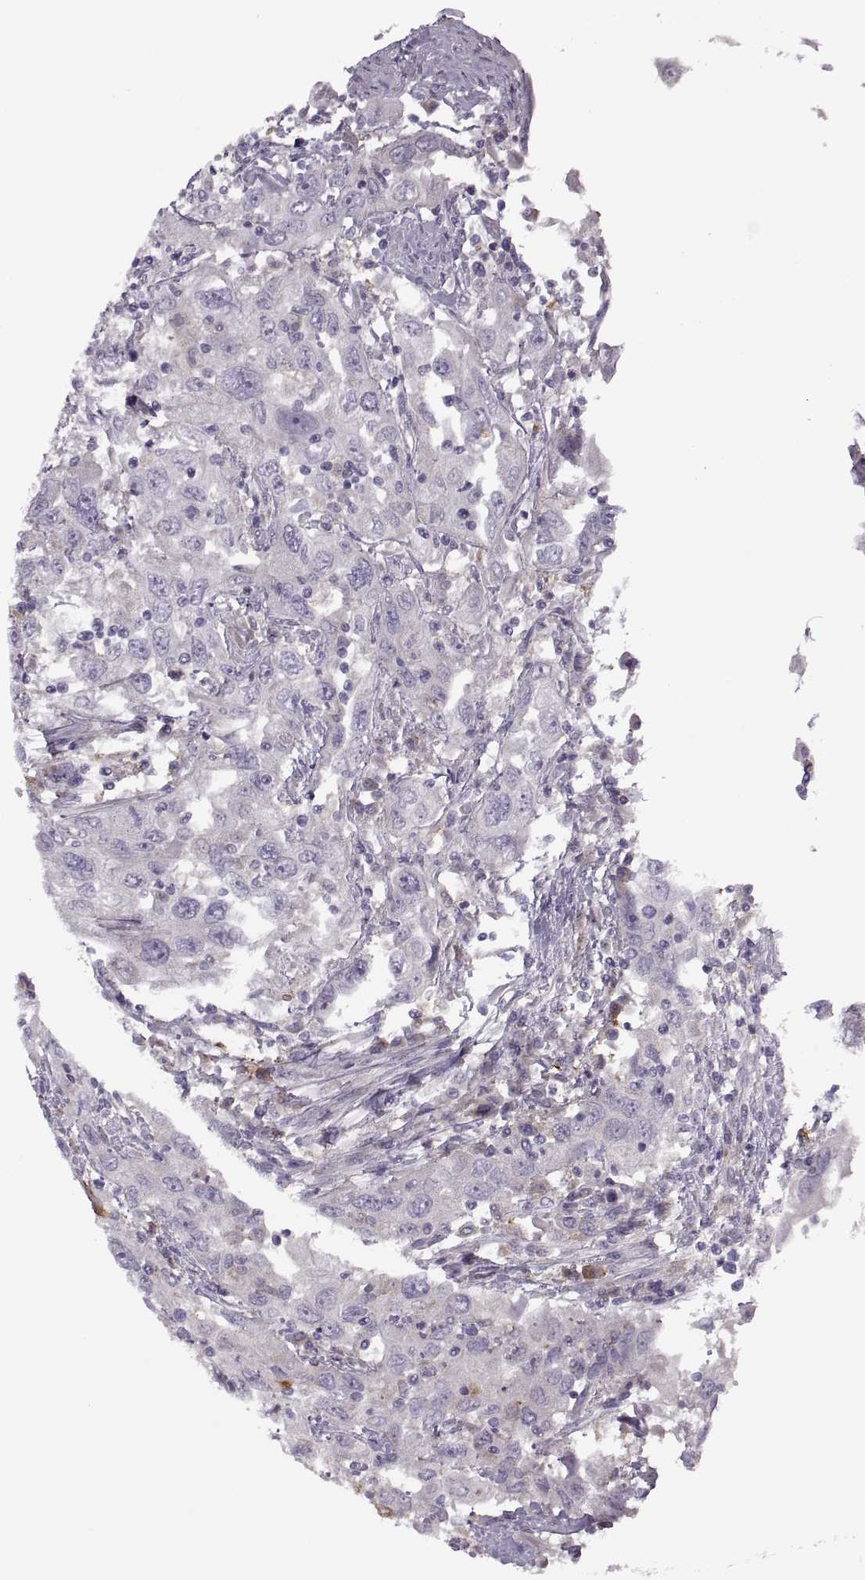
{"staining": {"intensity": "negative", "quantity": "none", "location": "none"}, "tissue": "urothelial cancer", "cell_type": "Tumor cells", "image_type": "cancer", "snomed": [{"axis": "morphology", "description": "Urothelial carcinoma, High grade"}, {"axis": "topography", "description": "Urinary bladder"}], "caption": "Protein analysis of urothelial cancer exhibits no significant staining in tumor cells.", "gene": "H2AP", "patient": {"sex": "male", "age": 76}}